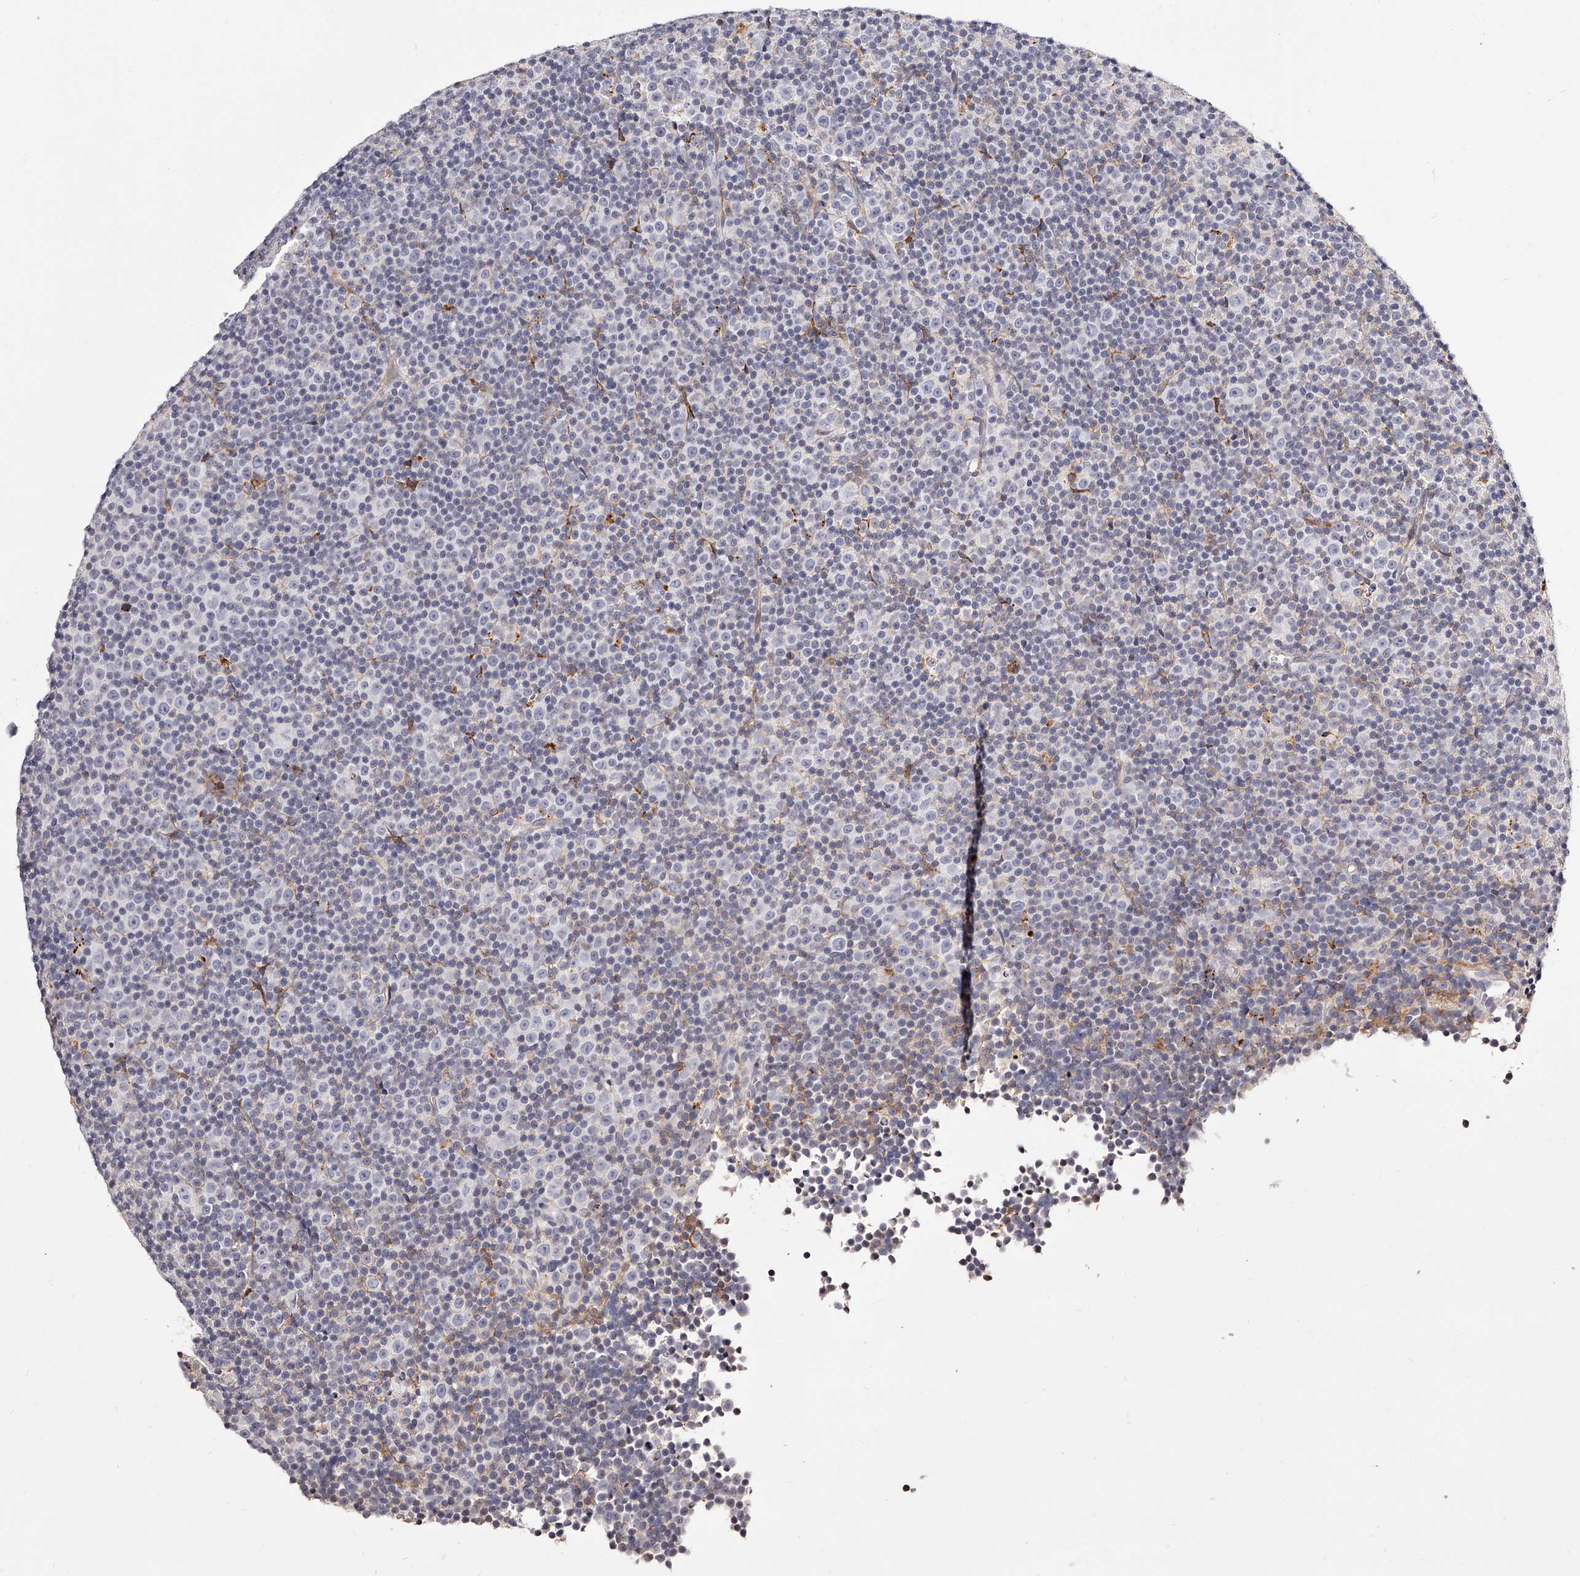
{"staining": {"intensity": "negative", "quantity": "none", "location": "none"}, "tissue": "lymphoma", "cell_type": "Tumor cells", "image_type": "cancer", "snomed": [{"axis": "morphology", "description": "Malignant lymphoma, non-Hodgkin's type, Low grade"}, {"axis": "topography", "description": "Lymph node"}], "caption": "This is a photomicrograph of immunohistochemistry staining of malignant lymphoma, non-Hodgkin's type (low-grade), which shows no staining in tumor cells. (DAB (3,3'-diaminobenzidine) immunohistochemistry with hematoxylin counter stain).", "gene": "CD82", "patient": {"sex": "female", "age": 67}}